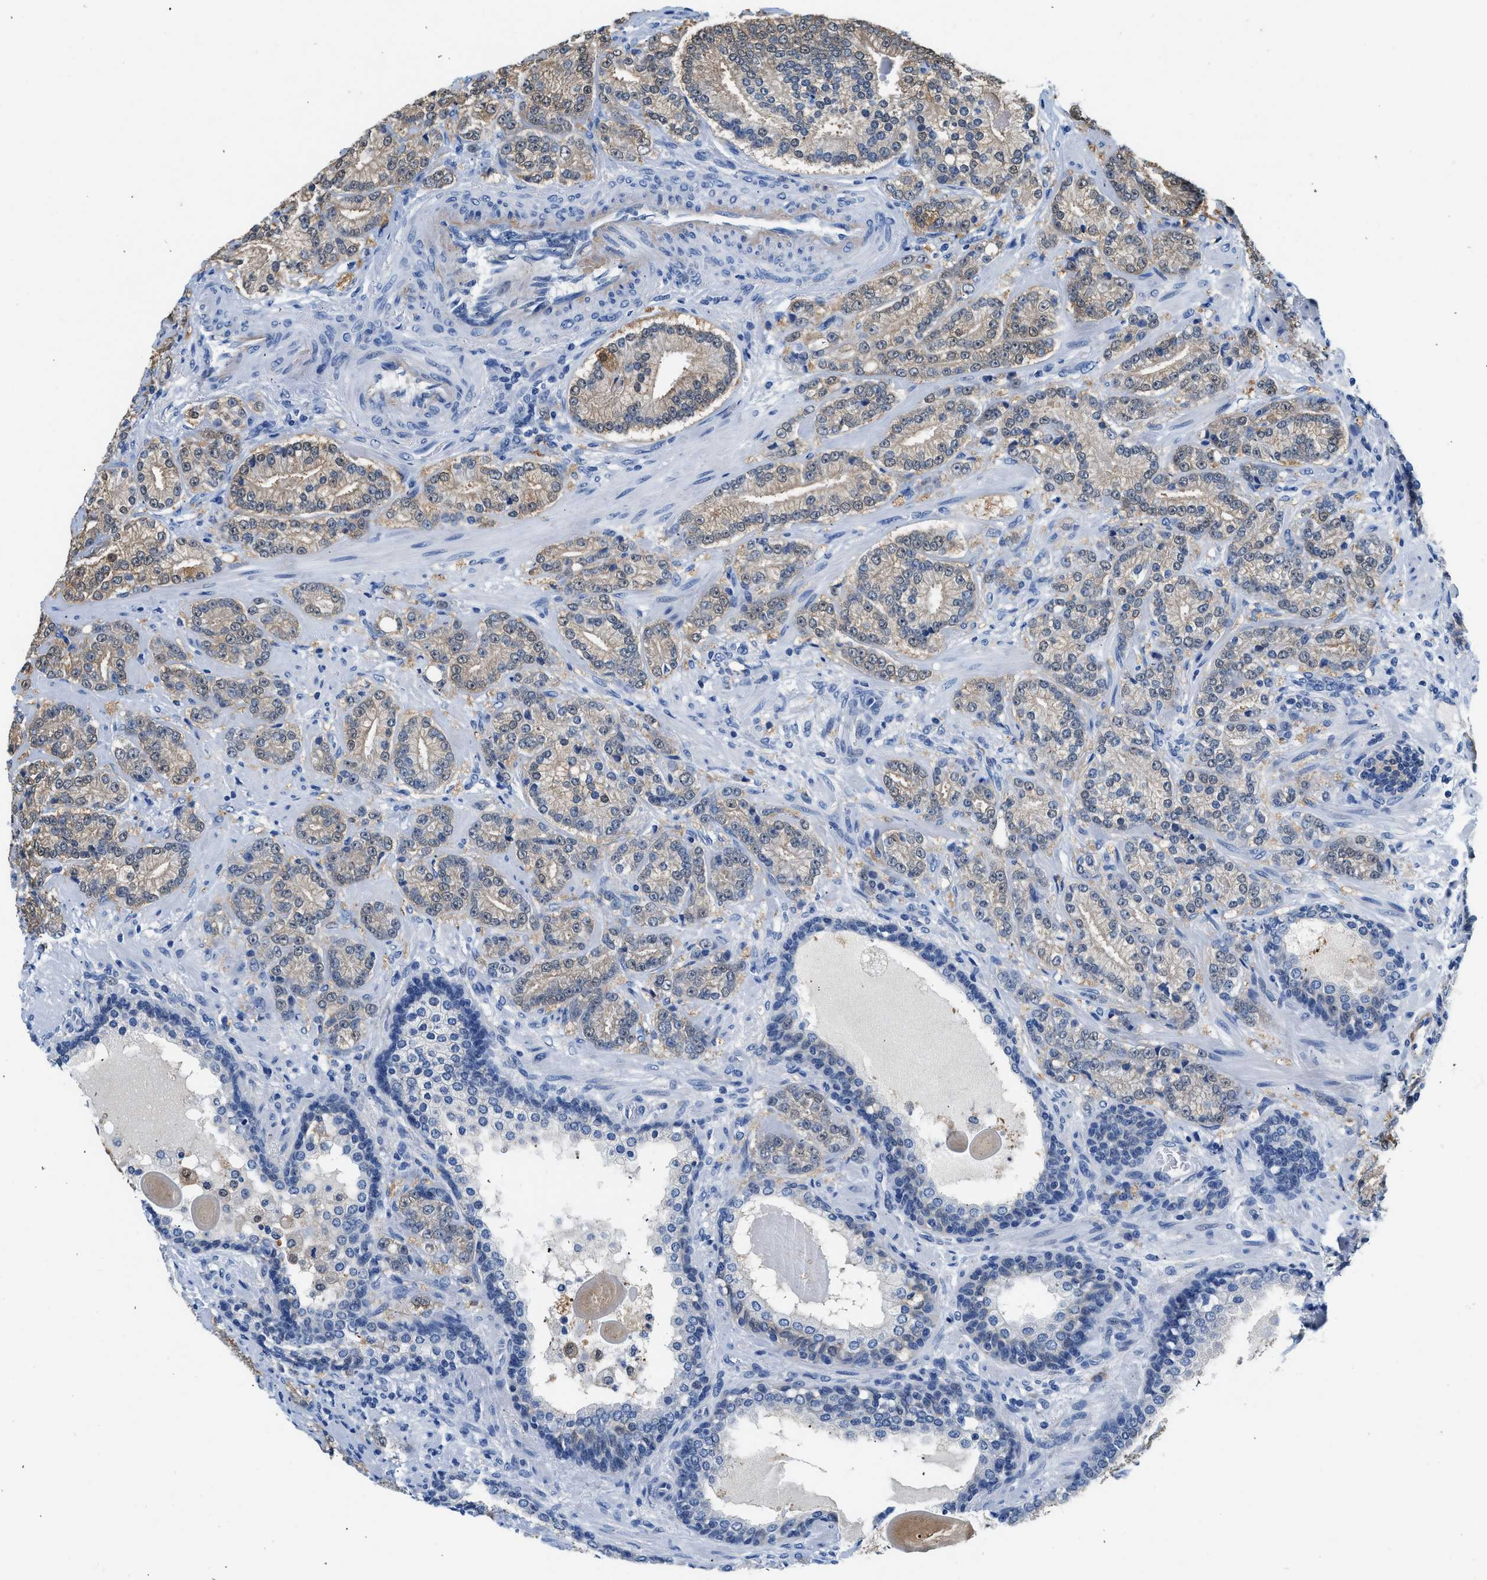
{"staining": {"intensity": "weak", "quantity": "25%-75%", "location": "cytoplasmic/membranous"}, "tissue": "prostate cancer", "cell_type": "Tumor cells", "image_type": "cancer", "snomed": [{"axis": "morphology", "description": "Adenocarcinoma, High grade"}, {"axis": "topography", "description": "Prostate"}], "caption": "The photomicrograph exhibits a brown stain indicating the presence of a protein in the cytoplasmic/membranous of tumor cells in prostate cancer (high-grade adenocarcinoma).", "gene": "FADS6", "patient": {"sex": "male", "age": 61}}